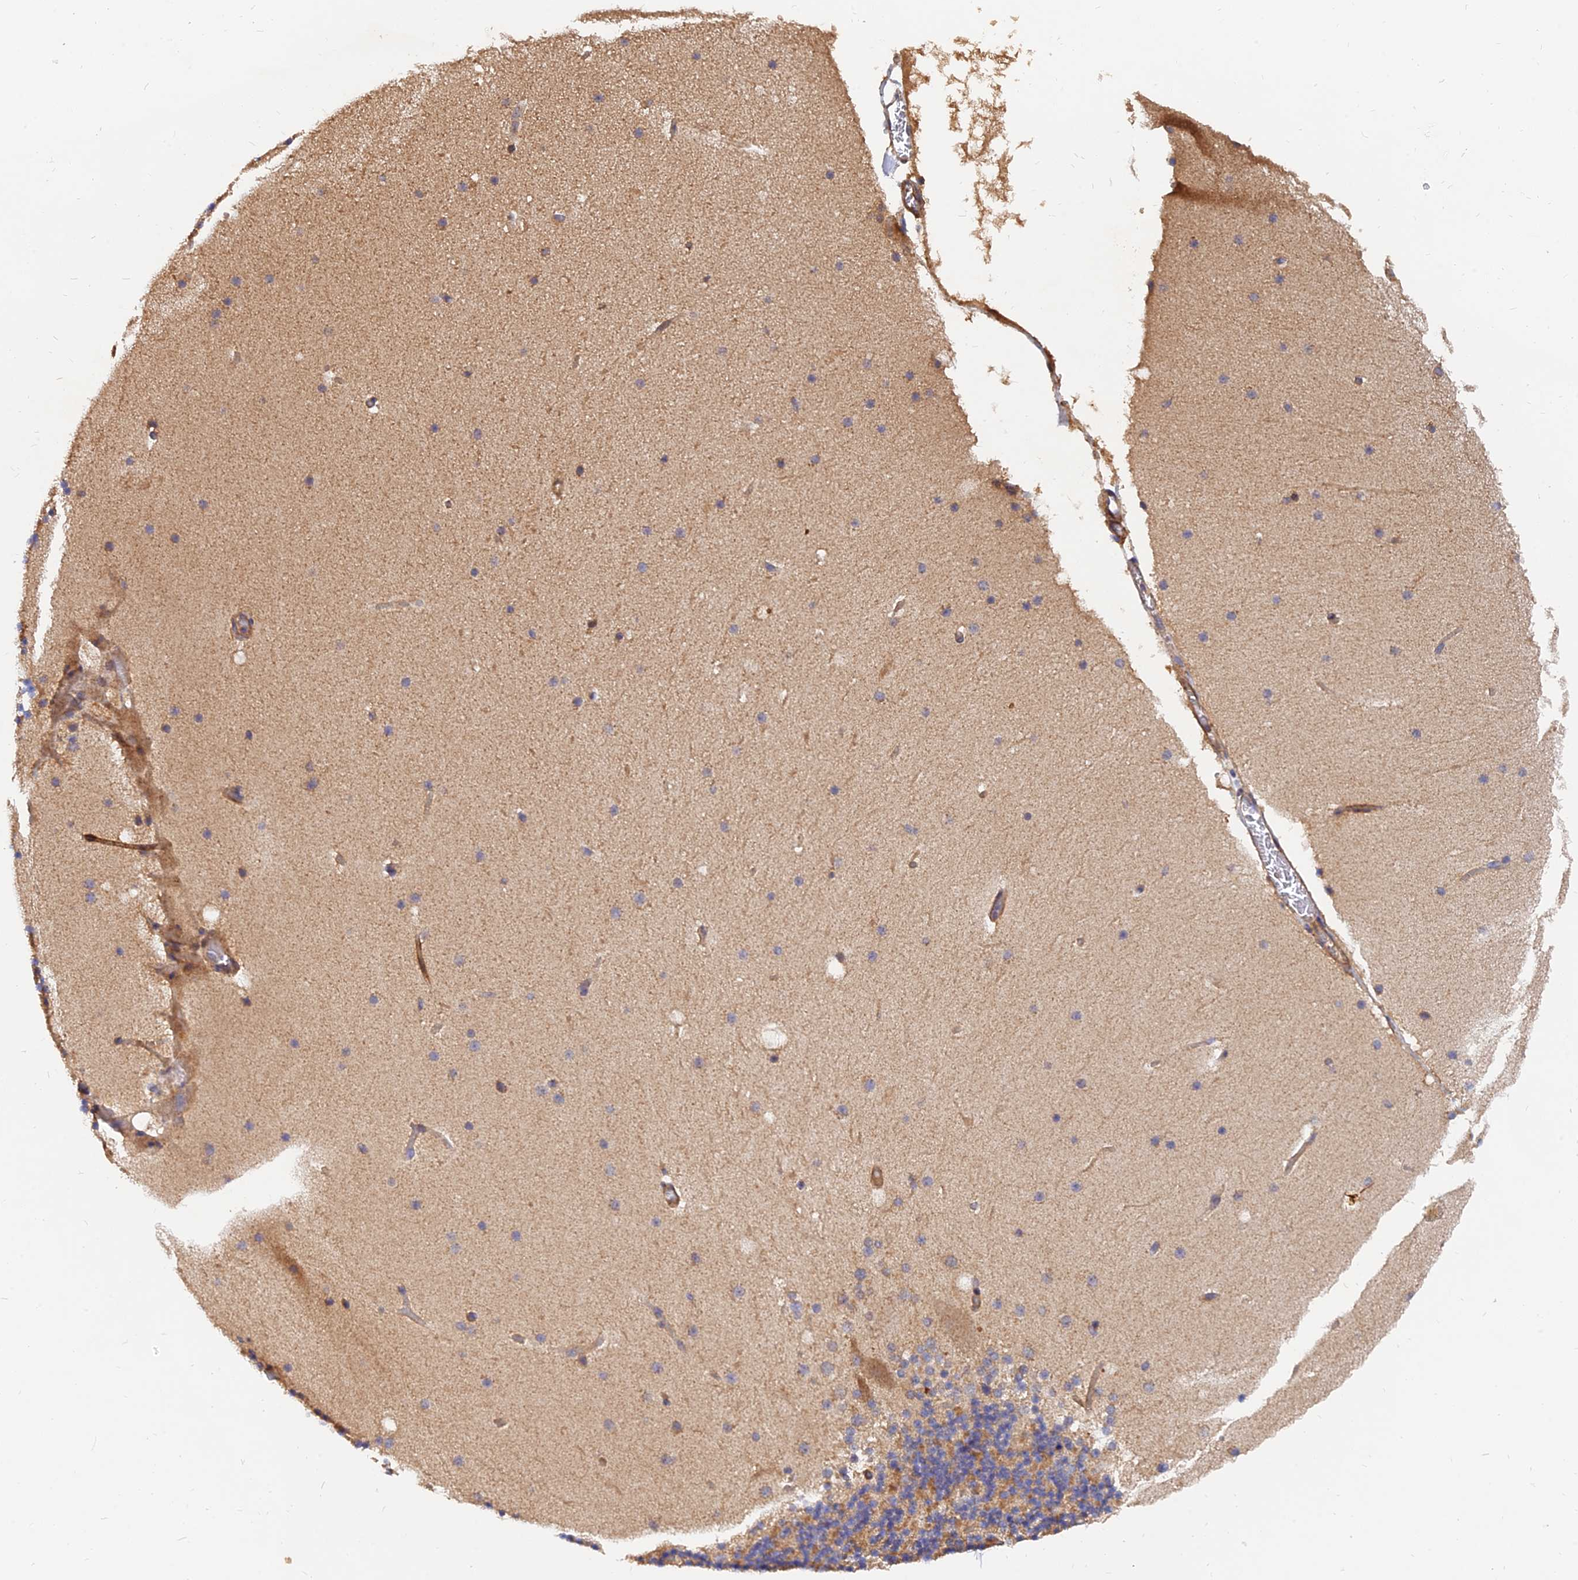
{"staining": {"intensity": "moderate", "quantity": "25%-75%", "location": "cytoplasmic/membranous"}, "tissue": "cerebellum", "cell_type": "Cells in granular layer", "image_type": "normal", "snomed": [{"axis": "morphology", "description": "Normal tissue, NOS"}, {"axis": "topography", "description": "Cerebellum"}], "caption": "Immunohistochemistry (IHC) (DAB) staining of unremarkable cerebellum demonstrates moderate cytoplasmic/membranous protein expression in about 25%-75% of cells in granular layer.", "gene": "SLC38A11", "patient": {"sex": "male", "age": 57}}